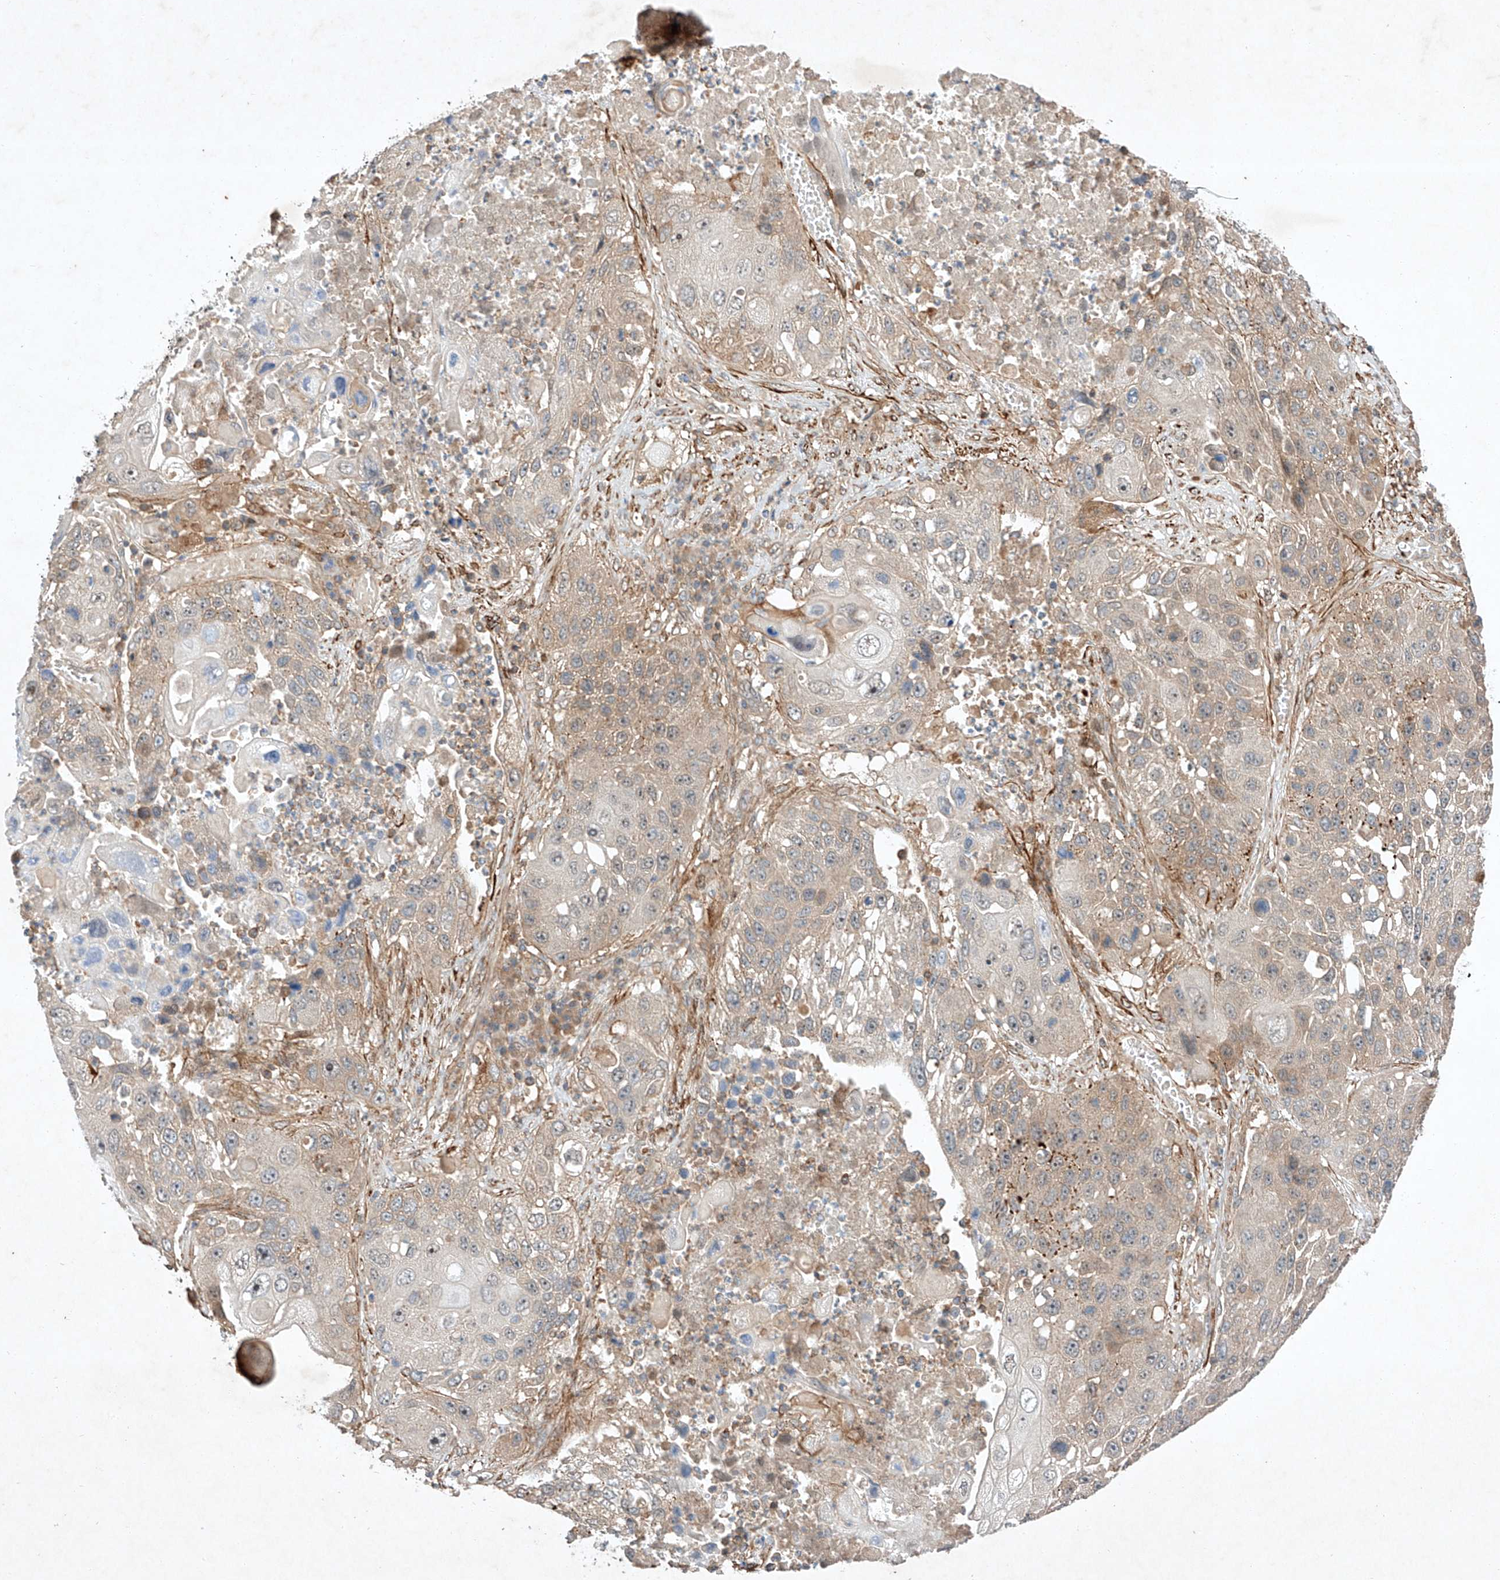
{"staining": {"intensity": "weak", "quantity": ">75%", "location": "cytoplasmic/membranous"}, "tissue": "lung cancer", "cell_type": "Tumor cells", "image_type": "cancer", "snomed": [{"axis": "morphology", "description": "Squamous cell carcinoma, NOS"}, {"axis": "topography", "description": "Lung"}], "caption": "A histopathology image of human lung cancer (squamous cell carcinoma) stained for a protein exhibits weak cytoplasmic/membranous brown staining in tumor cells. Using DAB (brown) and hematoxylin (blue) stains, captured at high magnification using brightfield microscopy.", "gene": "ARHGAP33", "patient": {"sex": "male", "age": 61}}